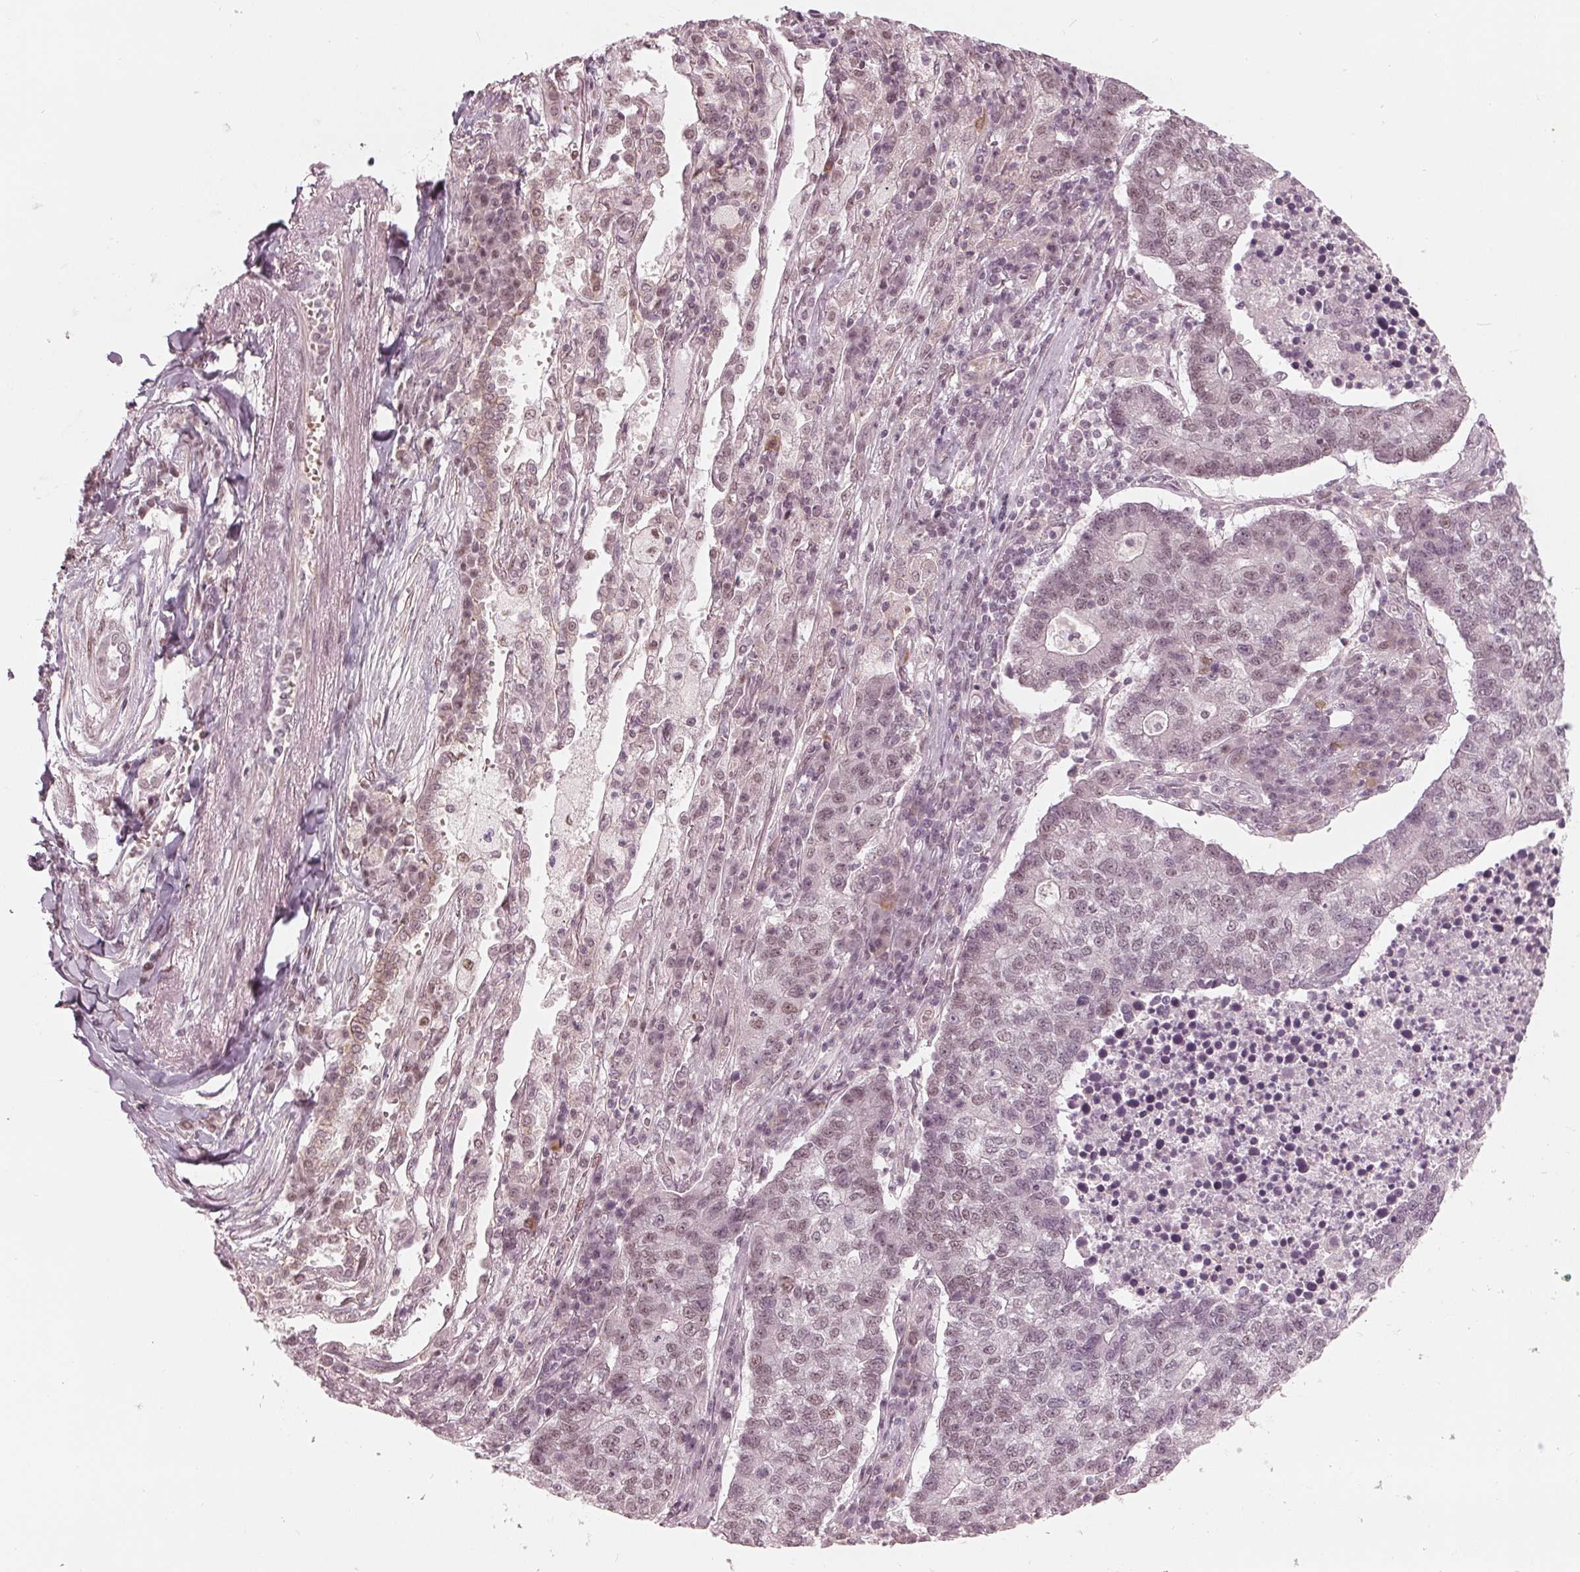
{"staining": {"intensity": "weak", "quantity": "25%-75%", "location": "nuclear"}, "tissue": "lung cancer", "cell_type": "Tumor cells", "image_type": "cancer", "snomed": [{"axis": "morphology", "description": "Adenocarcinoma, NOS"}, {"axis": "topography", "description": "Lung"}], "caption": "Protein analysis of adenocarcinoma (lung) tissue displays weak nuclear positivity in about 25%-75% of tumor cells.", "gene": "DNMT3L", "patient": {"sex": "male", "age": 57}}